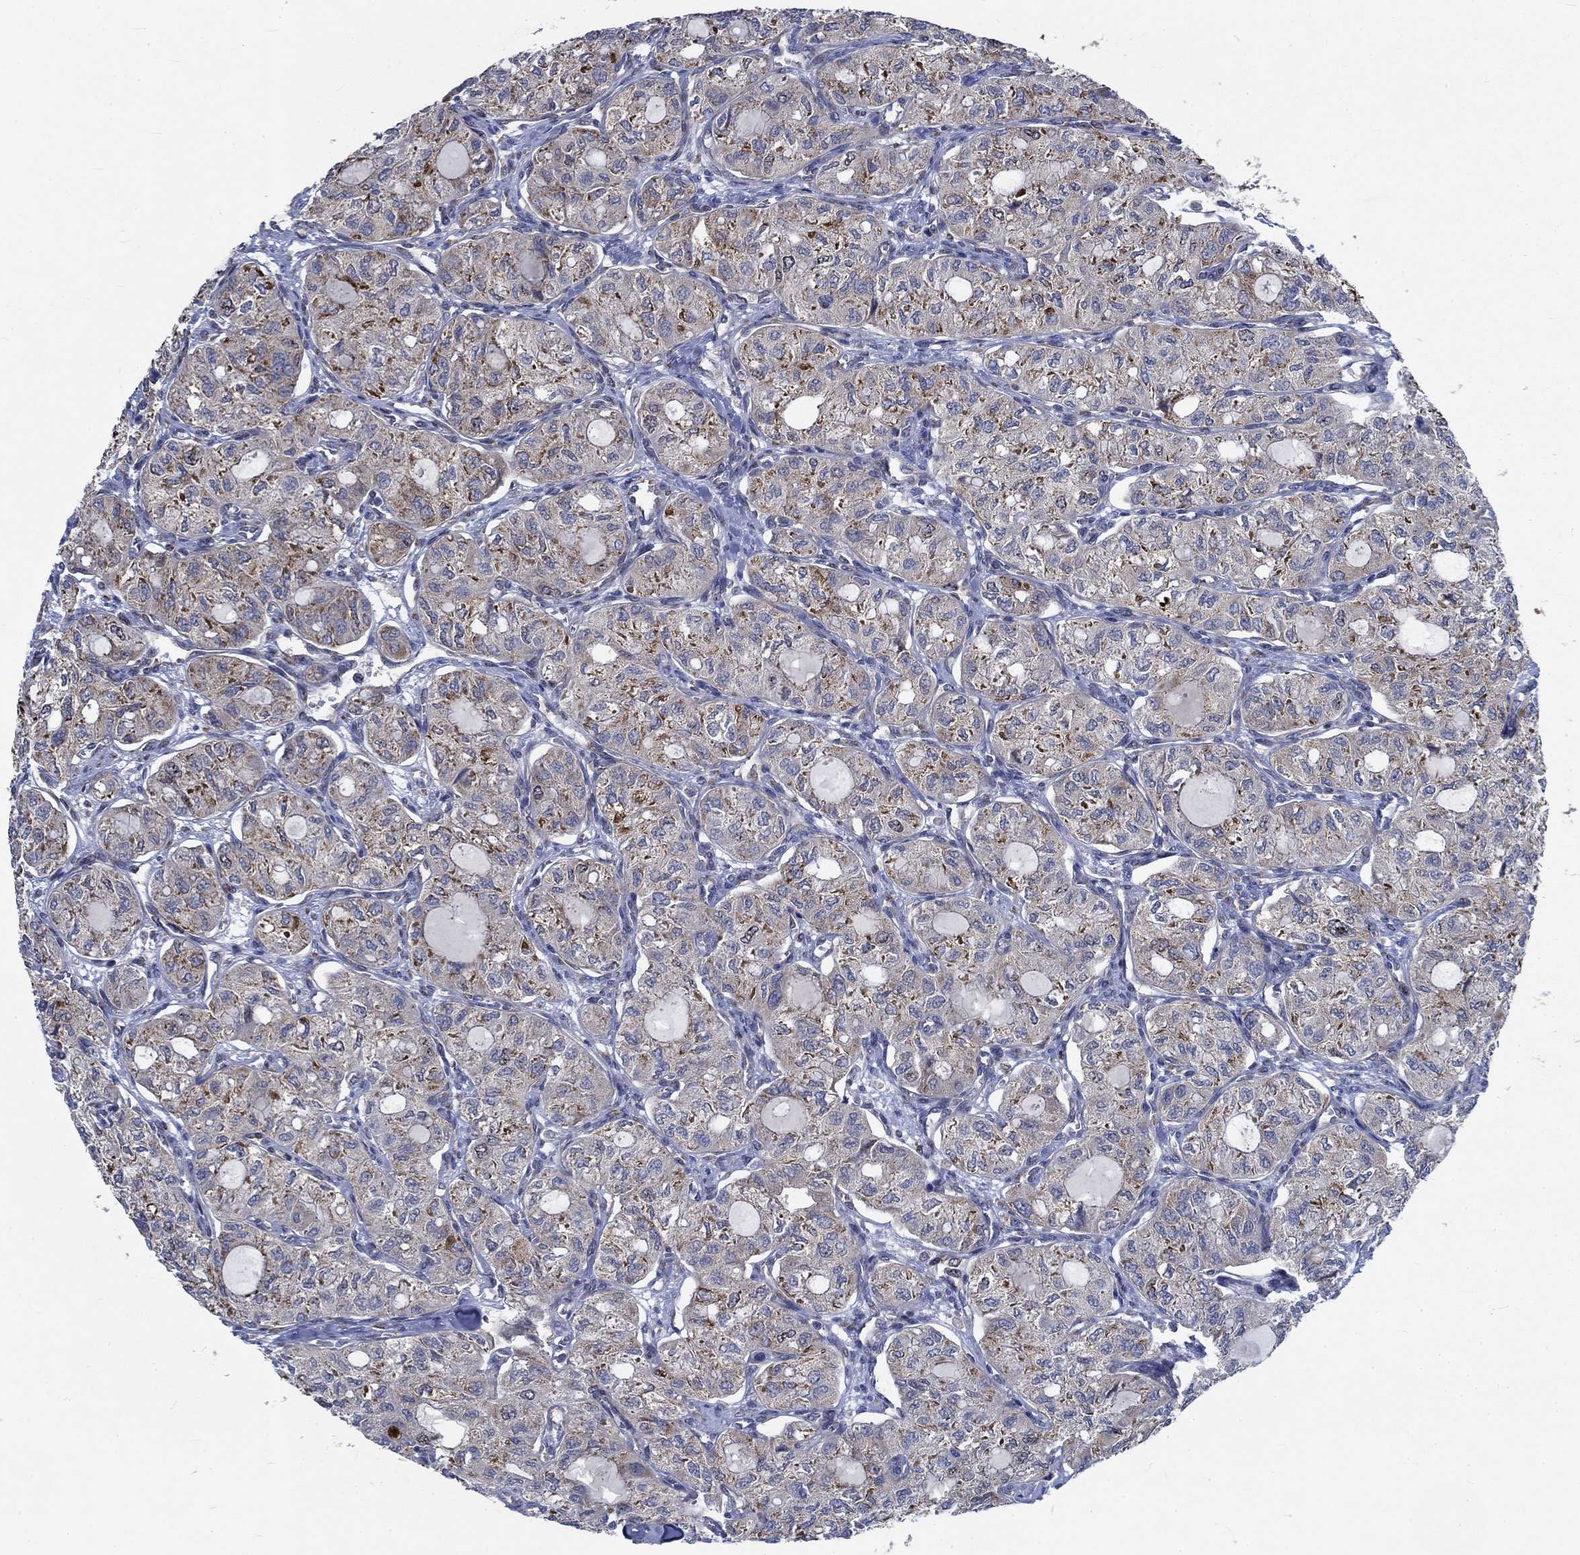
{"staining": {"intensity": "weak", "quantity": "<25%", "location": "cytoplasmic/membranous"}, "tissue": "thyroid cancer", "cell_type": "Tumor cells", "image_type": "cancer", "snomed": [{"axis": "morphology", "description": "Follicular adenoma carcinoma, NOS"}, {"axis": "topography", "description": "Thyroid gland"}], "caption": "Immunohistochemistry of human follicular adenoma carcinoma (thyroid) demonstrates no staining in tumor cells.", "gene": "MMP24", "patient": {"sex": "male", "age": 75}}